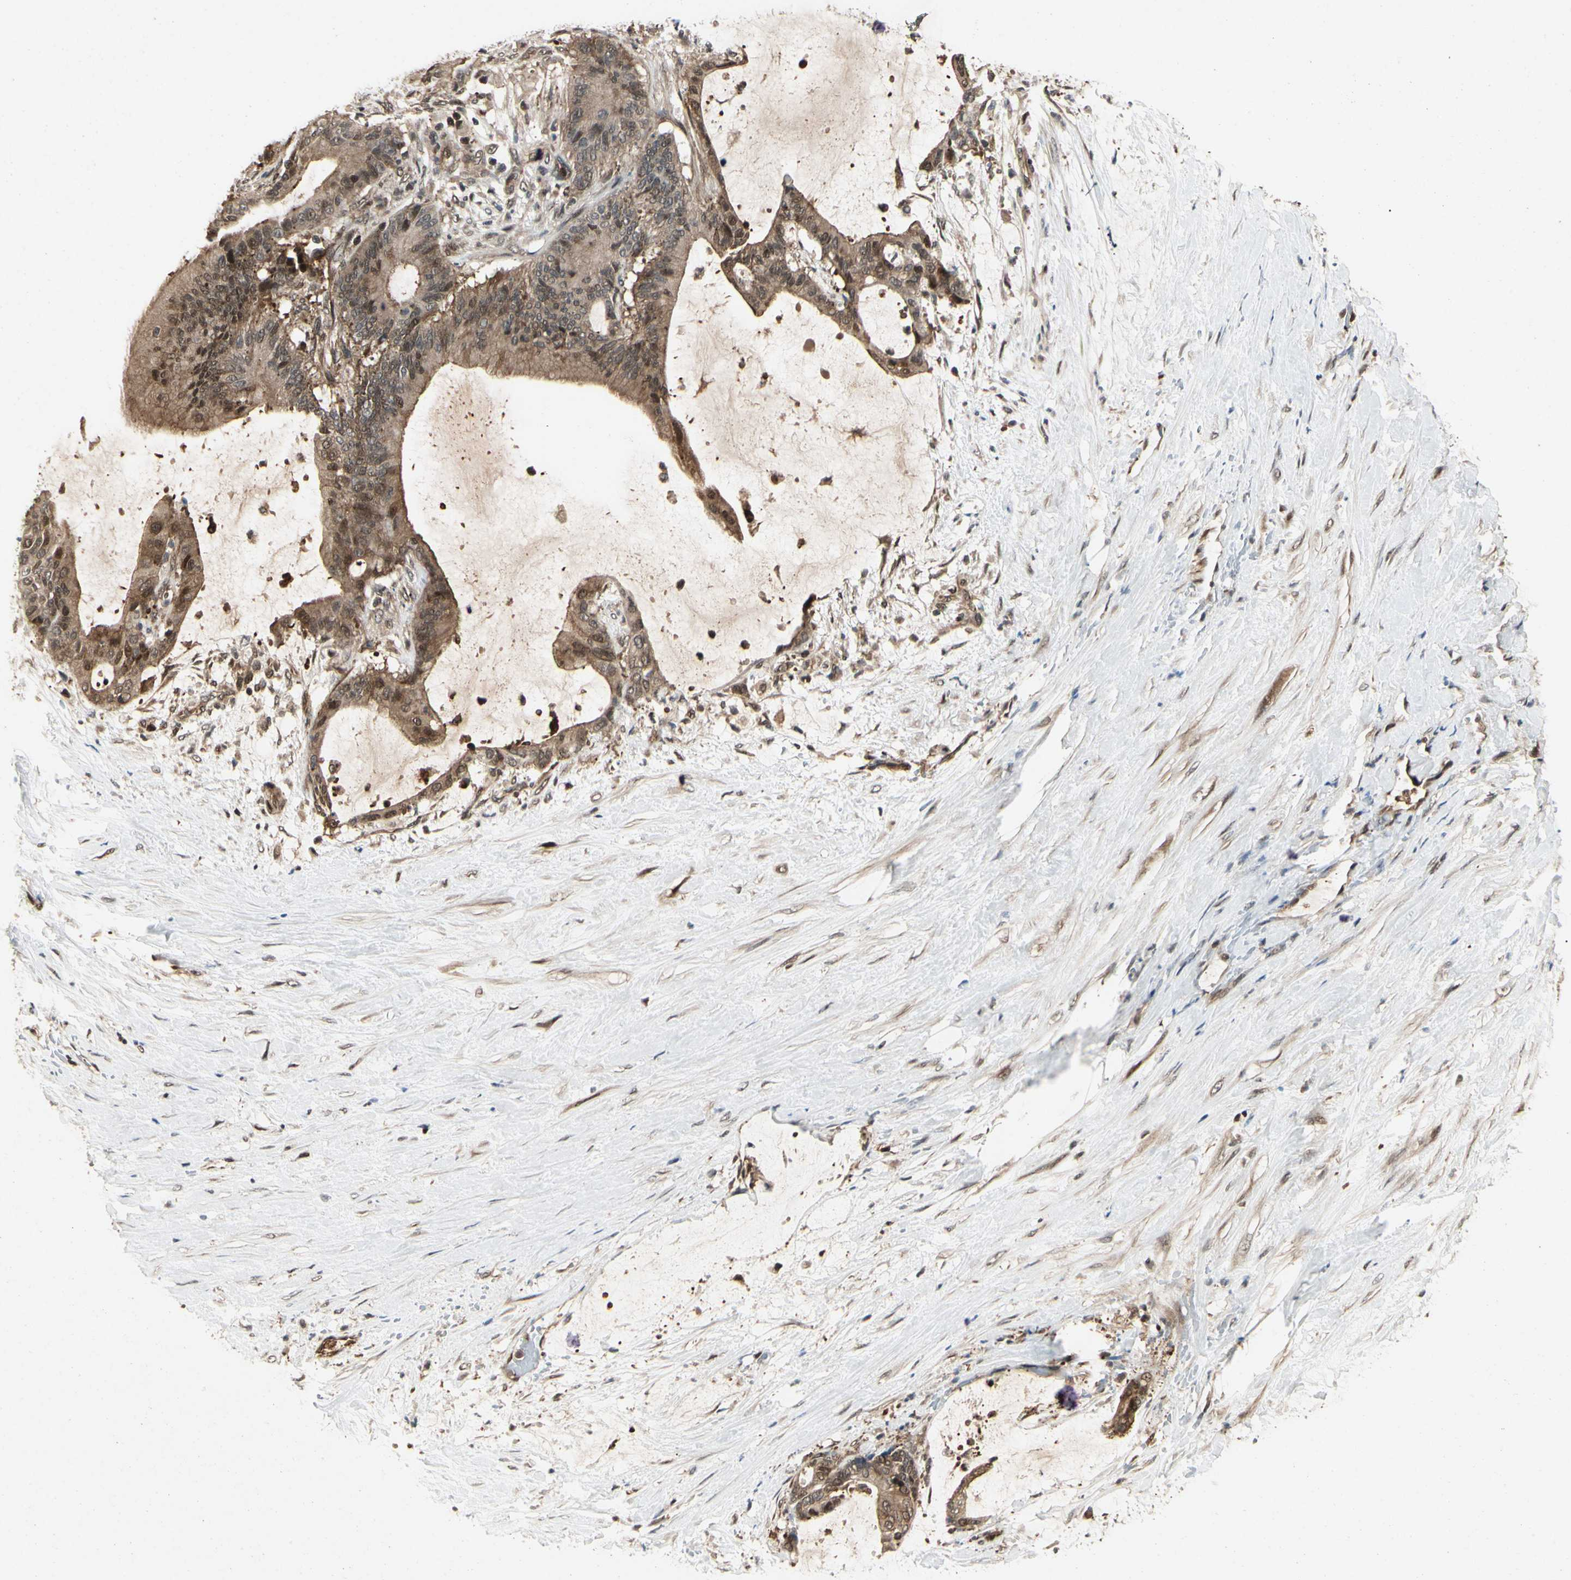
{"staining": {"intensity": "moderate", "quantity": ">75%", "location": "cytoplasmic/membranous,nuclear"}, "tissue": "liver cancer", "cell_type": "Tumor cells", "image_type": "cancer", "snomed": [{"axis": "morphology", "description": "Cholangiocarcinoma"}, {"axis": "topography", "description": "Liver"}], "caption": "The immunohistochemical stain highlights moderate cytoplasmic/membranous and nuclear expression in tumor cells of liver cholangiocarcinoma tissue.", "gene": "YWHAQ", "patient": {"sex": "female", "age": 73}}